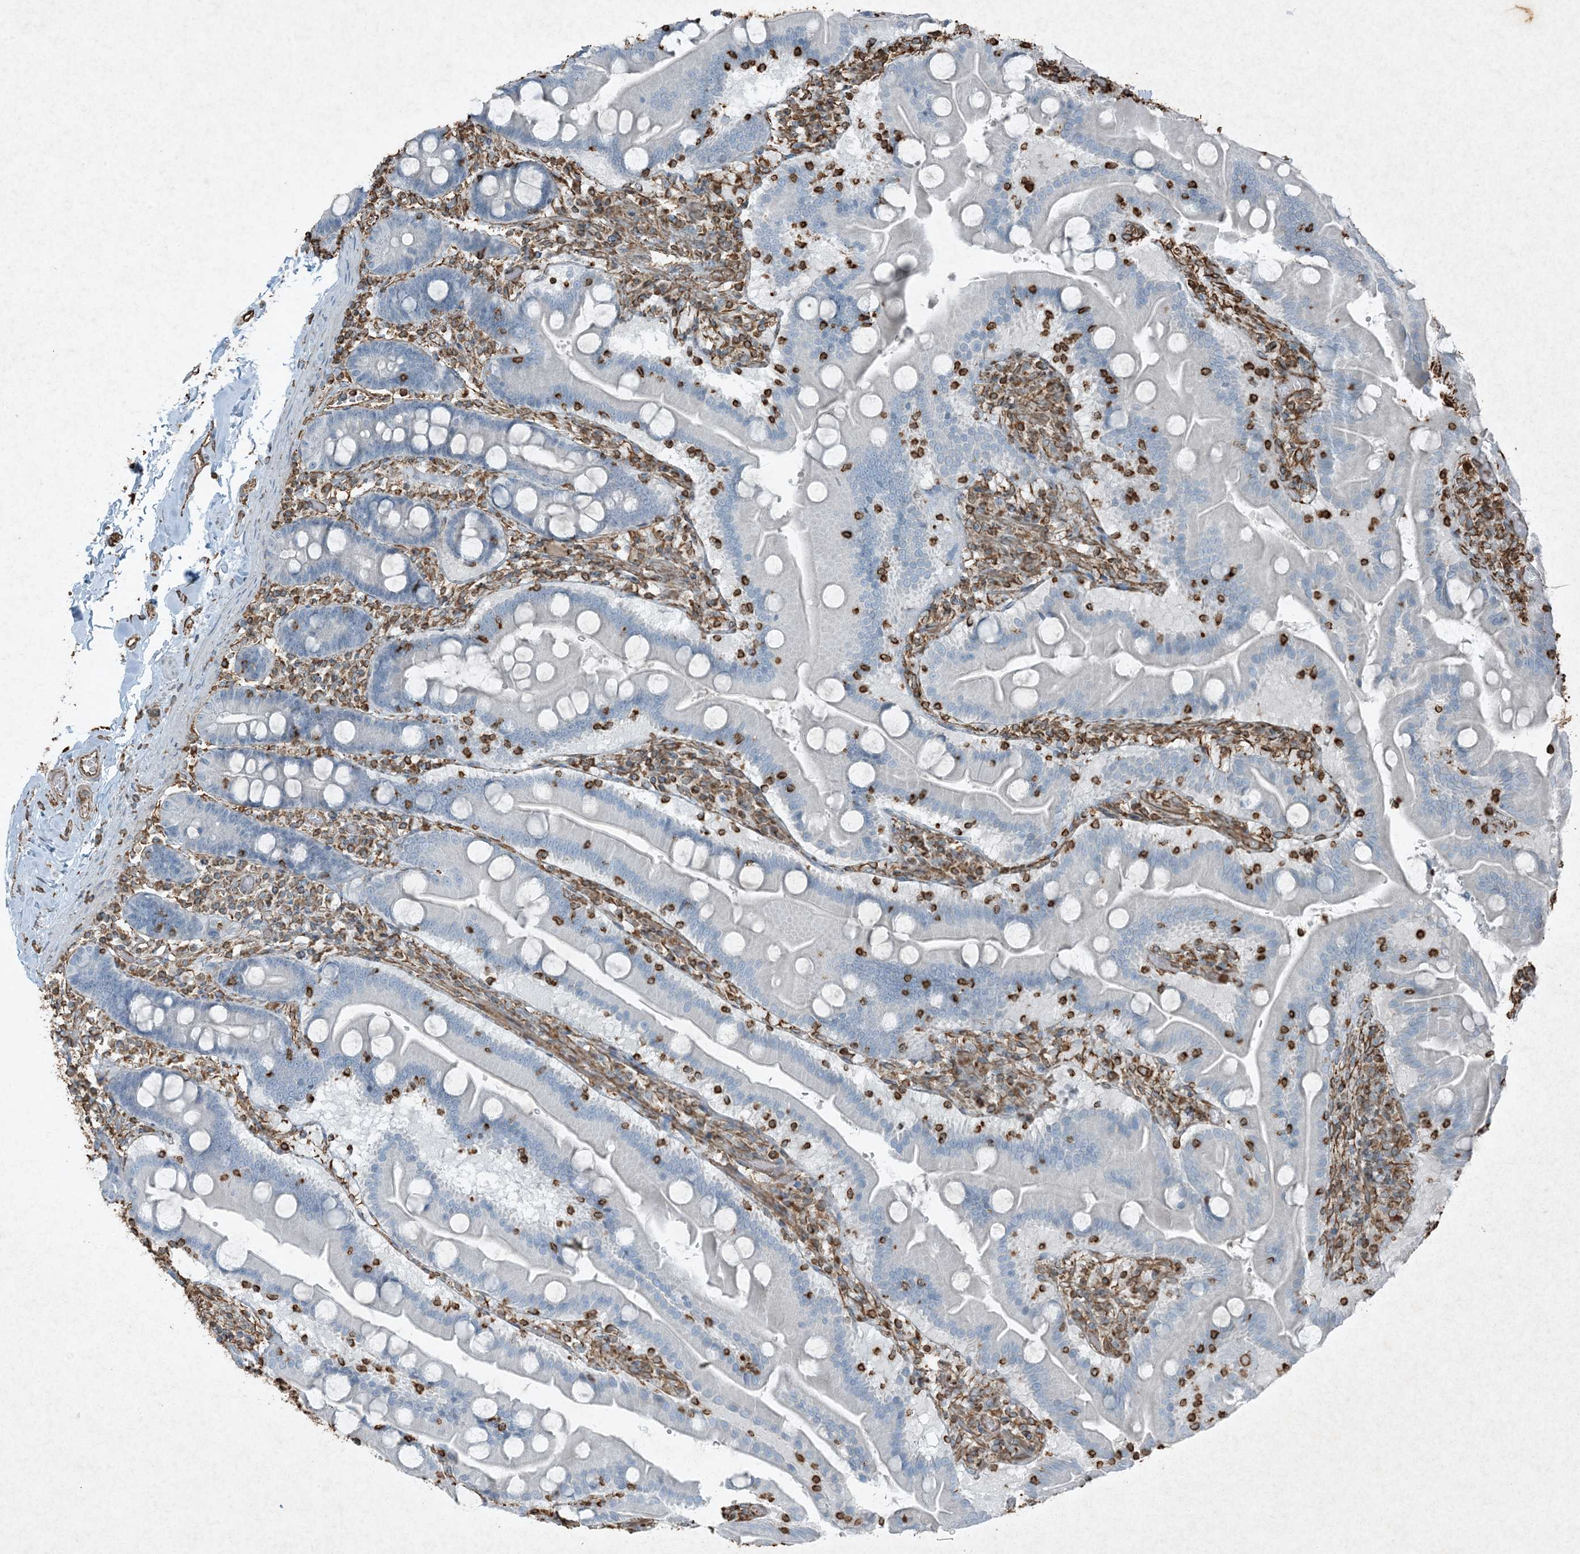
{"staining": {"intensity": "negative", "quantity": "none", "location": "none"}, "tissue": "duodenum", "cell_type": "Glandular cells", "image_type": "normal", "snomed": [{"axis": "morphology", "description": "Normal tissue, NOS"}, {"axis": "topography", "description": "Duodenum"}], "caption": "Immunohistochemistry photomicrograph of benign duodenum: duodenum stained with DAB exhibits no significant protein positivity in glandular cells. (DAB (3,3'-diaminobenzidine) IHC with hematoxylin counter stain).", "gene": "RYK", "patient": {"sex": "male", "age": 55}}